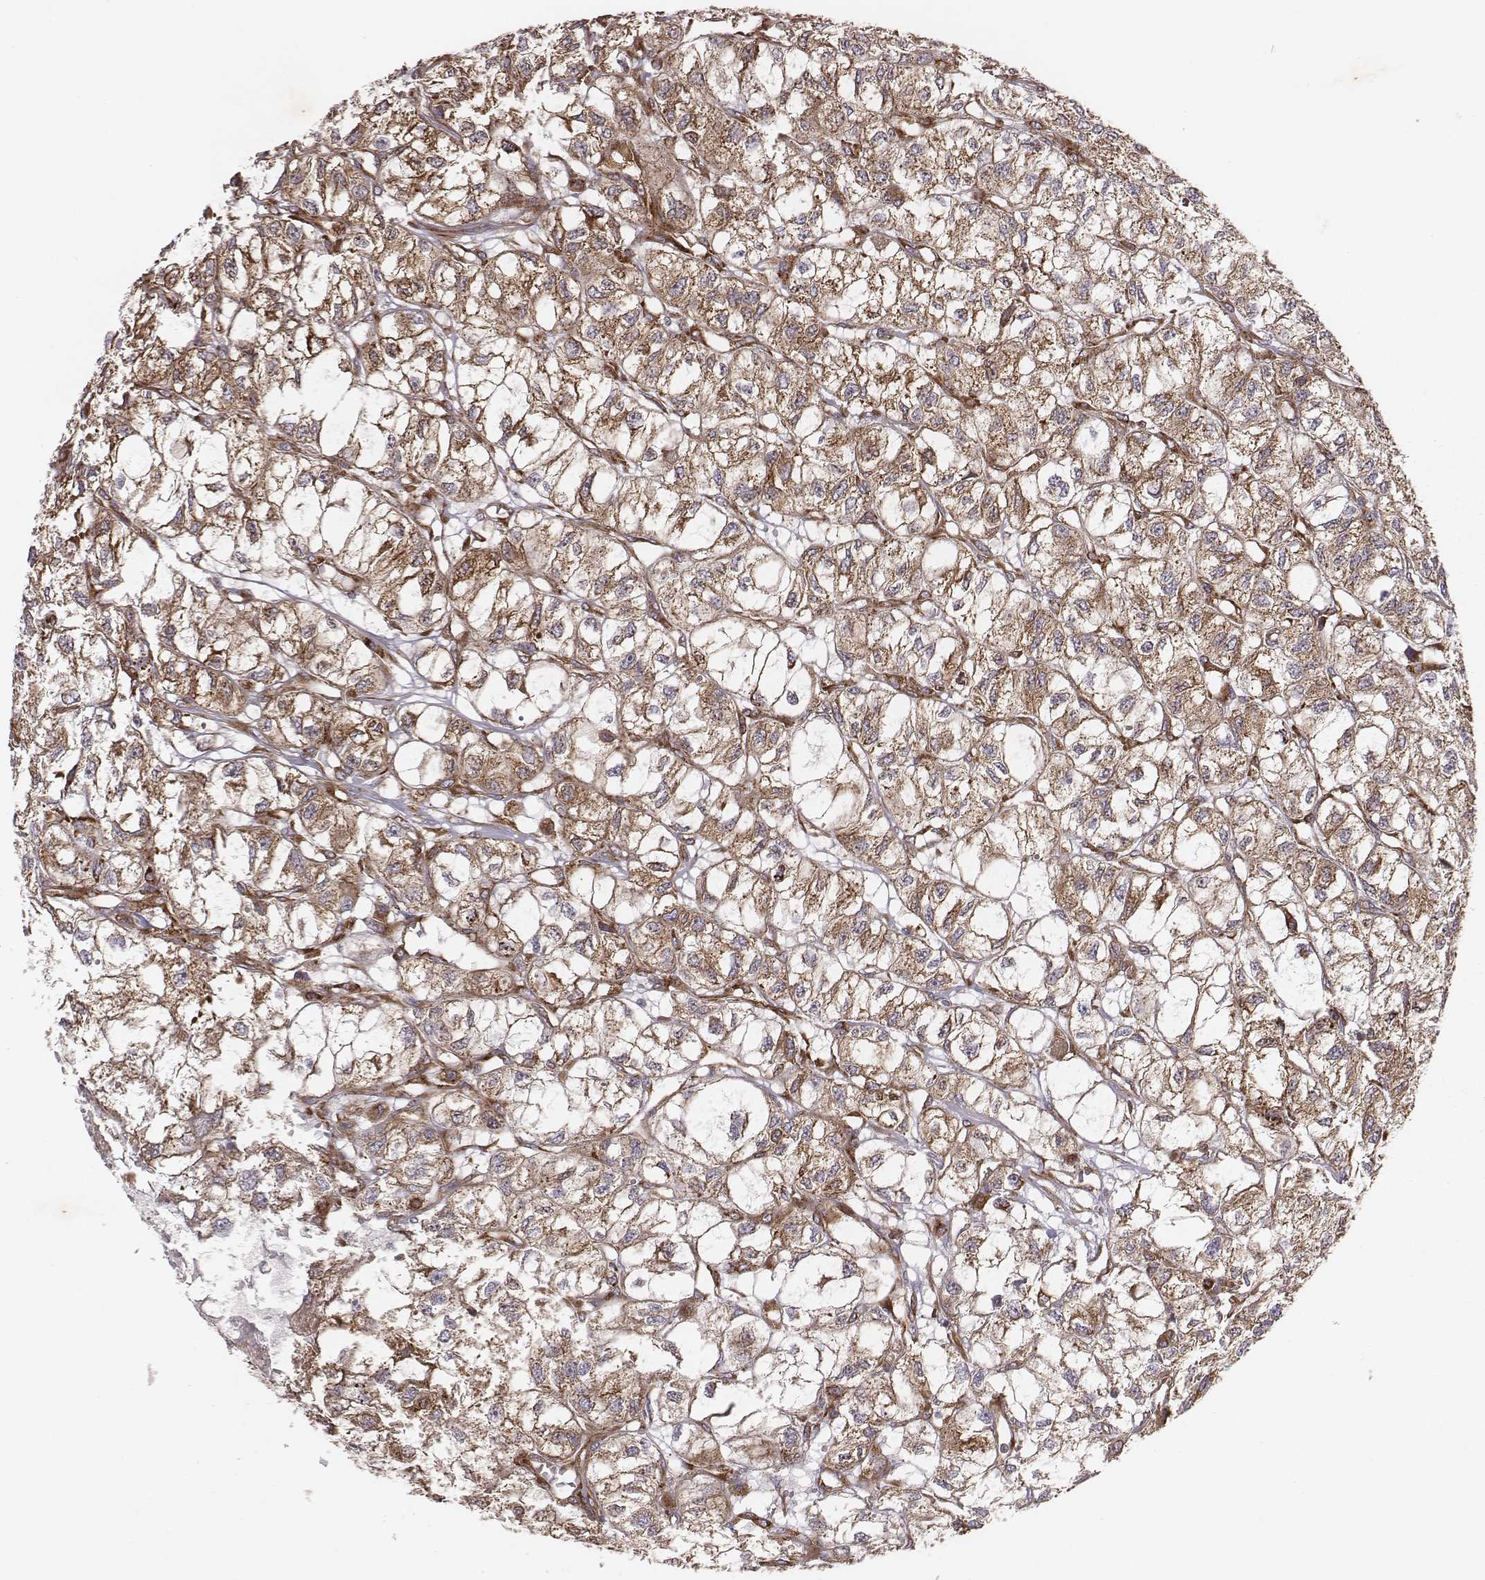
{"staining": {"intensity": "moderate", "quantity": ">75%", "location": "cytoplasmic/membranous"}, "tissue": "renal cancer", "cell_type": "Tumor cells", "image_type": "cancer", "snomed": [{"axis": "morphology", "description": "Adenocarcinoma, NOS"}, {"axis": "topography", "description": "Kidney"}], "caption": "DAB (3,3'-diaminobenzidine) immunohistochemical staining of human renal cancer (adenocarcinoma) reveals moderate cytoplasmic/membranous protein expression in approximately >75% of tumor cells.", "gene": "TXLNA", "patient": {"sex": "male", "age": 56}}